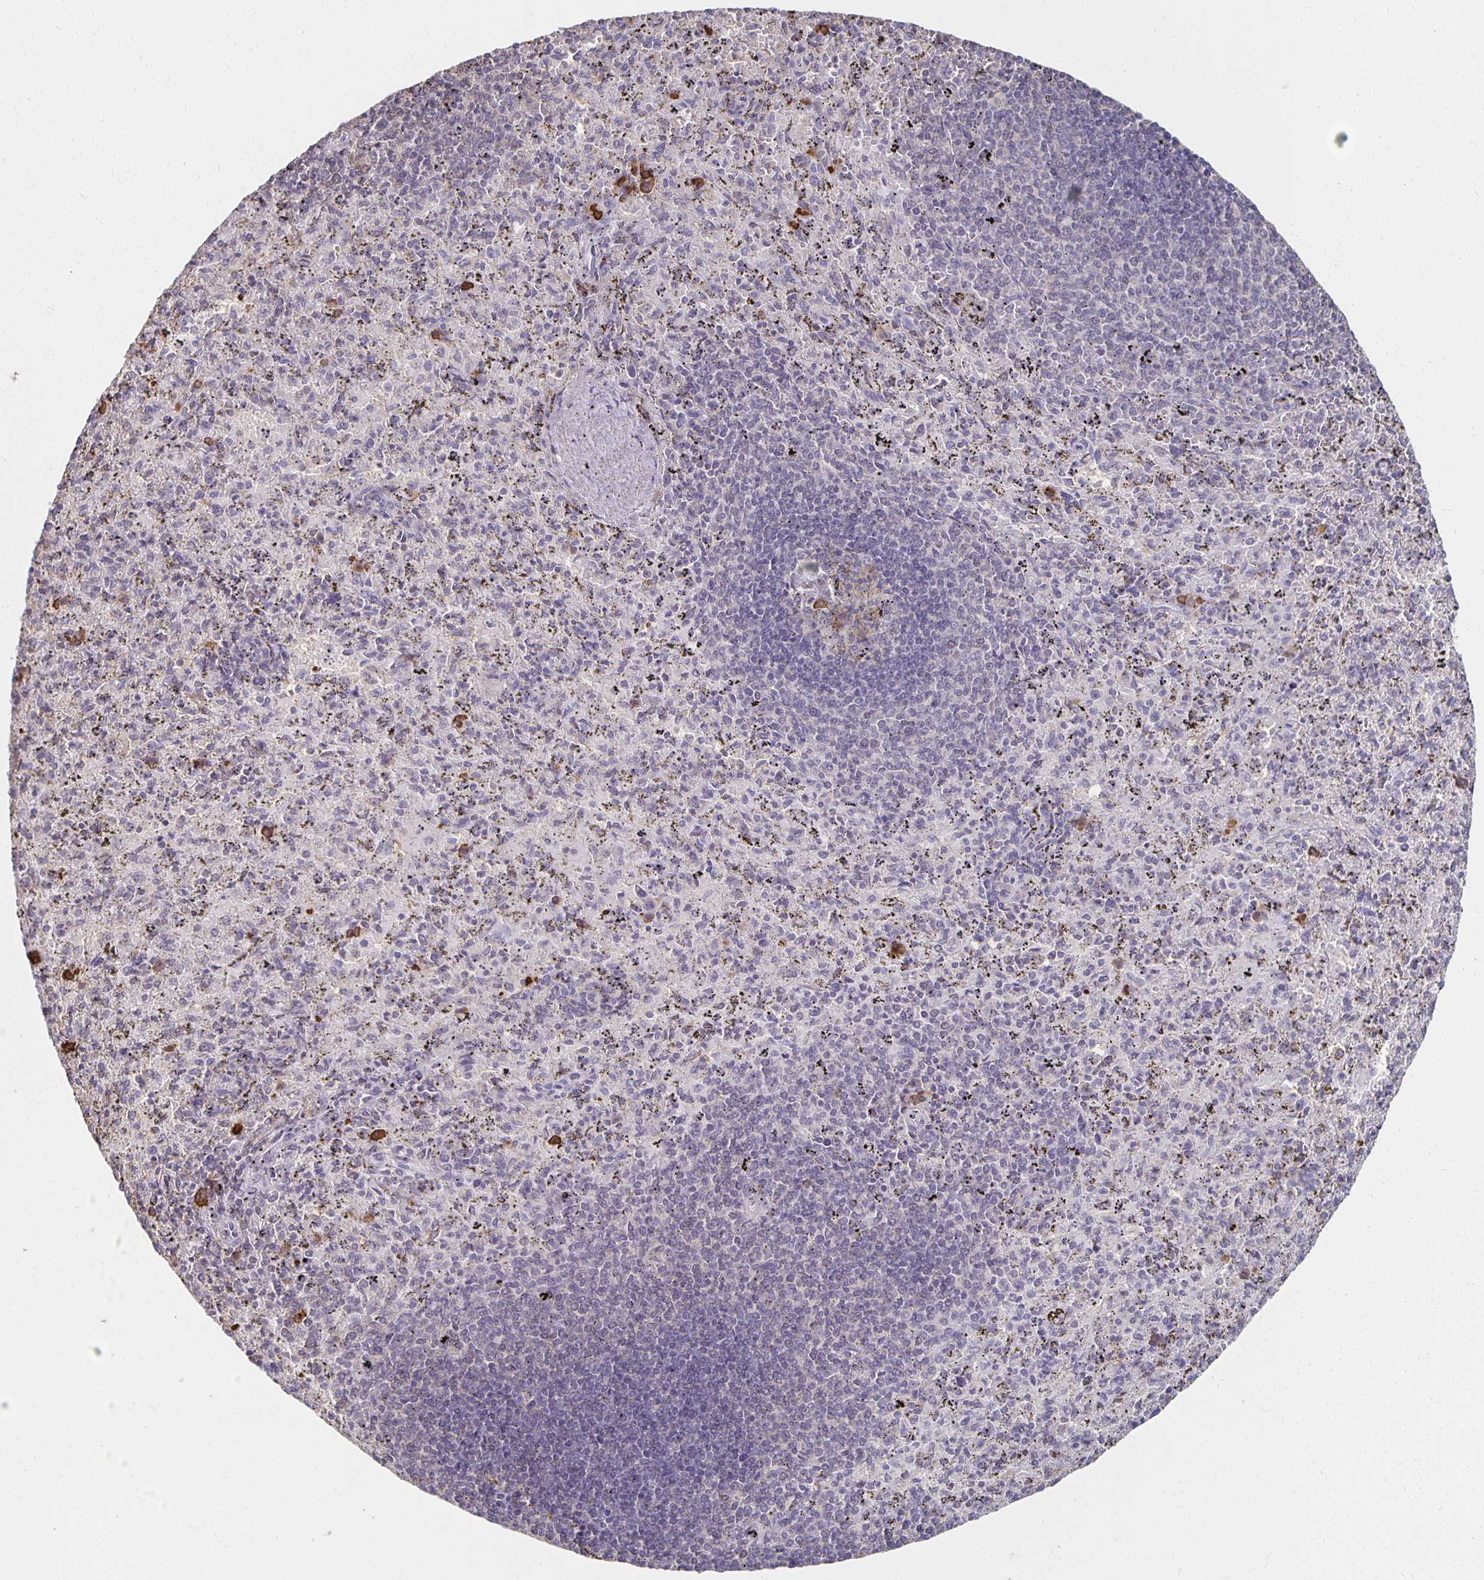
{"staining": {"intensity": "negative", "quantity": "none", "location": "none"}, "tissue": "spleen", "cell_type": "Cells in red pulp", "image_type": "normal", "snomed": [{"axis": "morphology", "description": "Normal tissue, NOS"}, {"axis": "topography", "description": "Spleen"}], "caption": "Photomicrograph shows no significant protein expression in cells in red pulp of normal spleen. (DAB IHC with hematoxylin counter stain).", "gene": "ZNF692", "patient": {"sex": "male", "age": 57}}